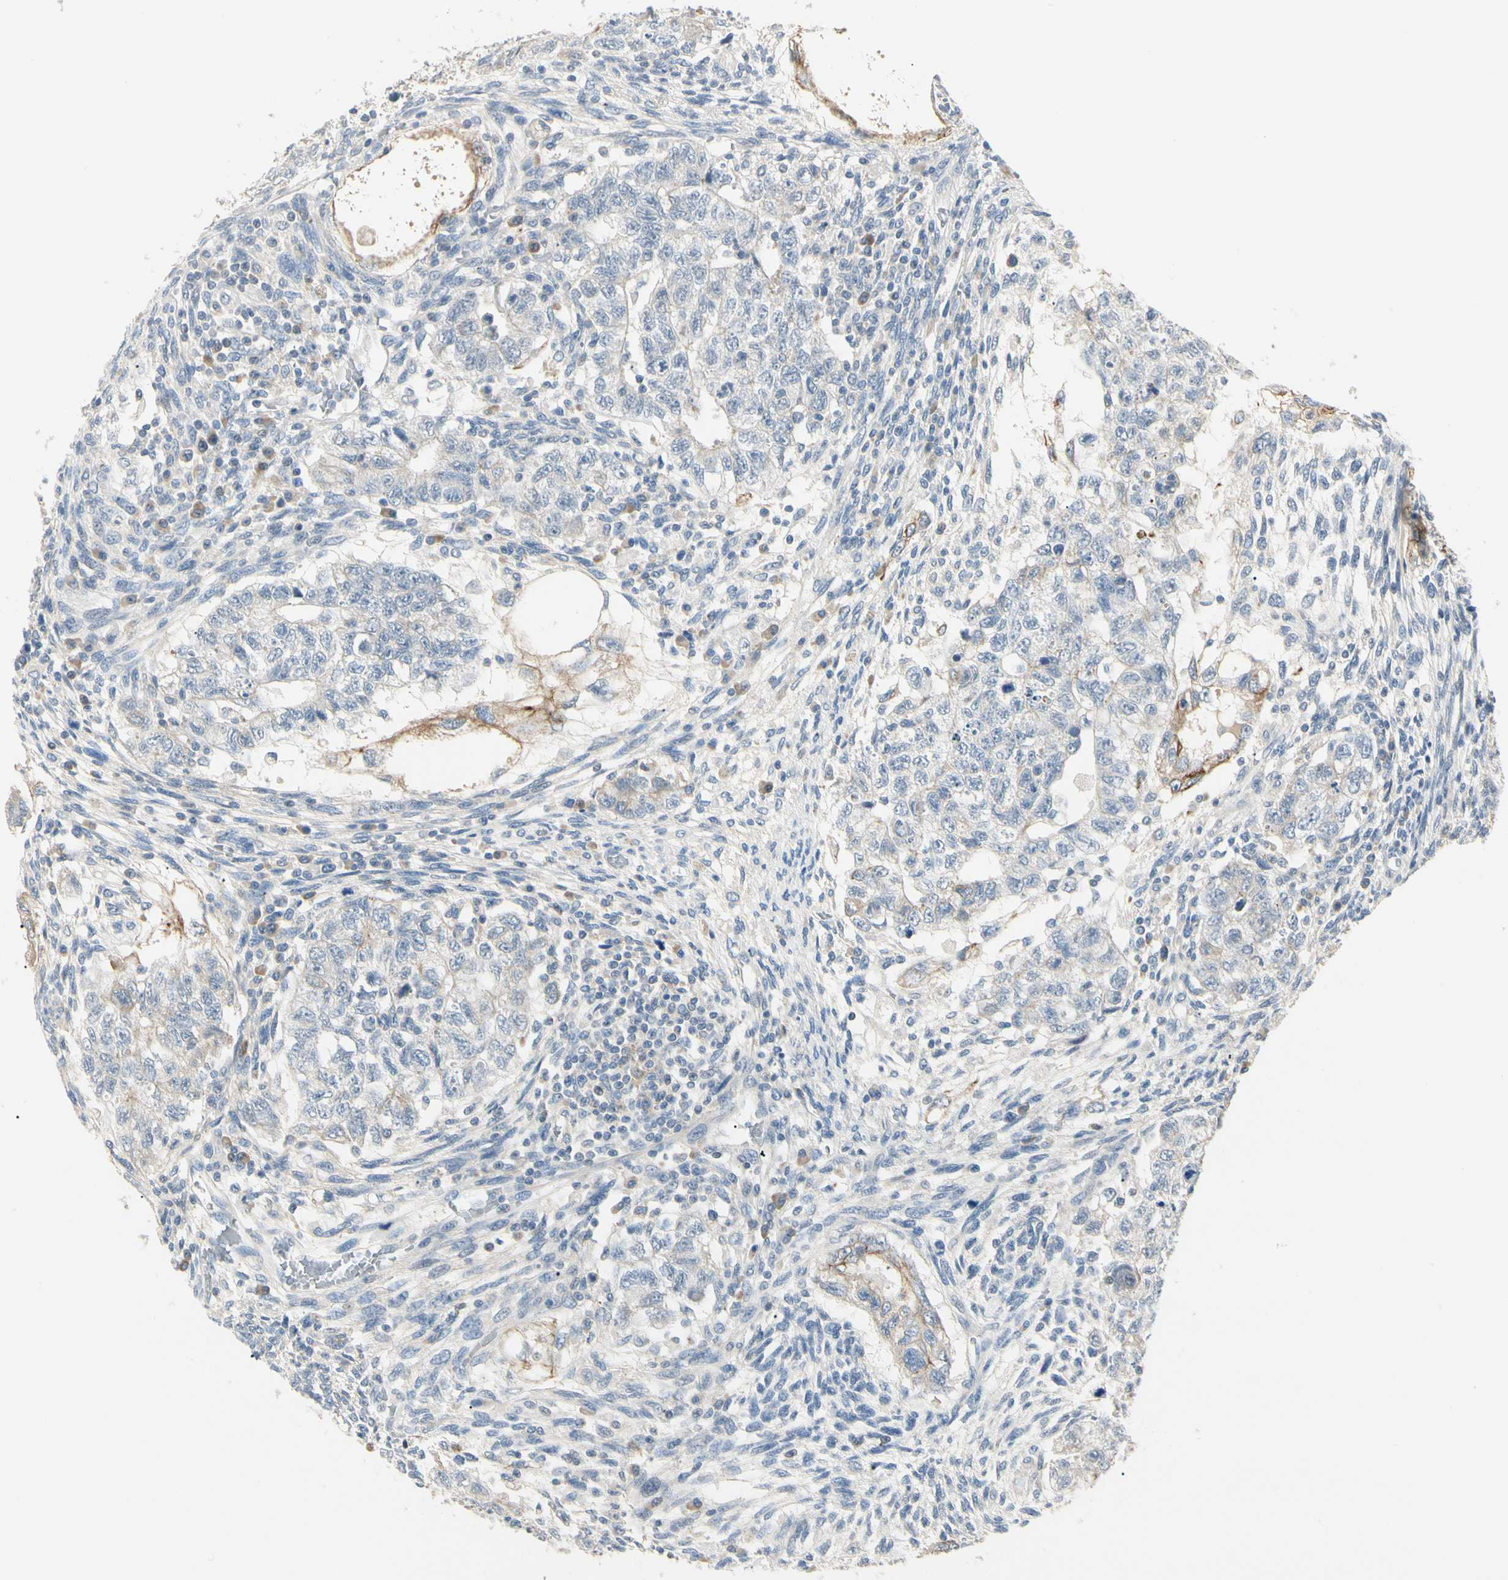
{"staining": {"intensity": "negative", "quantity": "none", "location": "none"}, "tissue": "testis cancer", "cell_type": "Tumor cells", "image_type": "cancer", "snomed": [{"axis": "morphology", "description": "Normal tissue, NOS"}, {"axis": "morphology", "description": "Carcinoma, Embryonal, NOS"}, {"axis": "topography", "description": "Testis"}], "caption": "Tumor cells are negative for protein expression in human testis cancer. The staining is performed using DAB brown chromogen with nuclei counter-stained in using hematoxylin.", "gene": "DUSP12", "patient": {"sex": "male", "age": 36}}